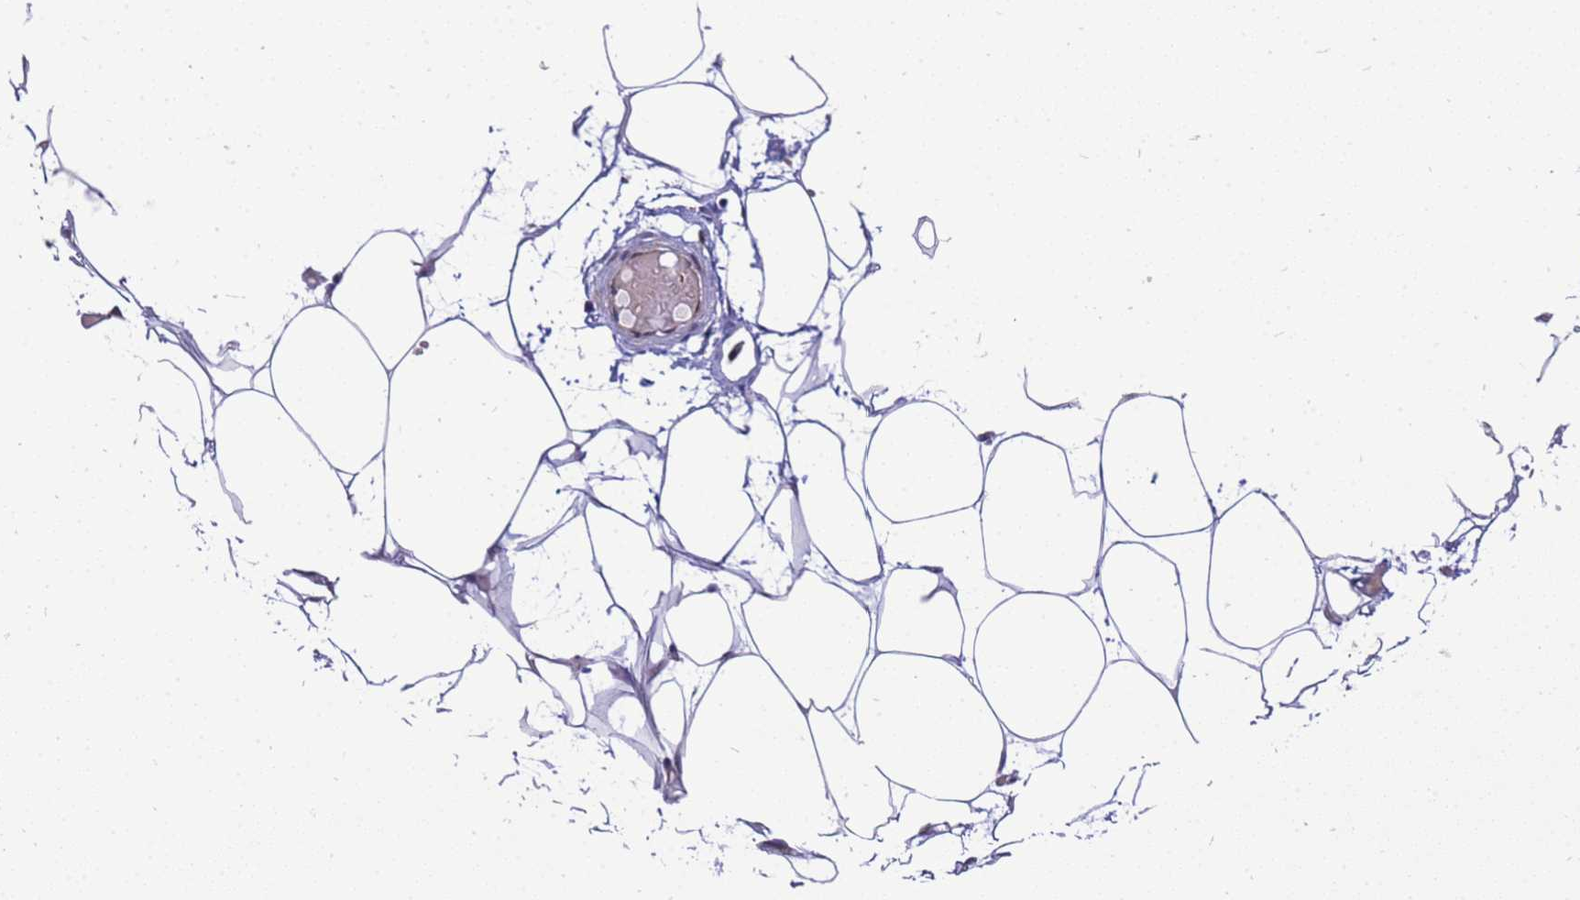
{"staining": {"intensity": "negative", "quantity": "none", "location": "none"}, "tissue": "adipose tissue", "cell_type": "Adipocytes", "image_type": "normal", "snomed": [{"axis": "morphology", "description": "Normal tissue, NOS"}, {"axis": "topography", "description": "Breast"}], "caption": "The micrograph shows no significant staining in adipocytes of adipose tissue. (DAB IHC, high magnification).", "gene": "C12orf43", "patient": {"sex": "female", "age": 23}}